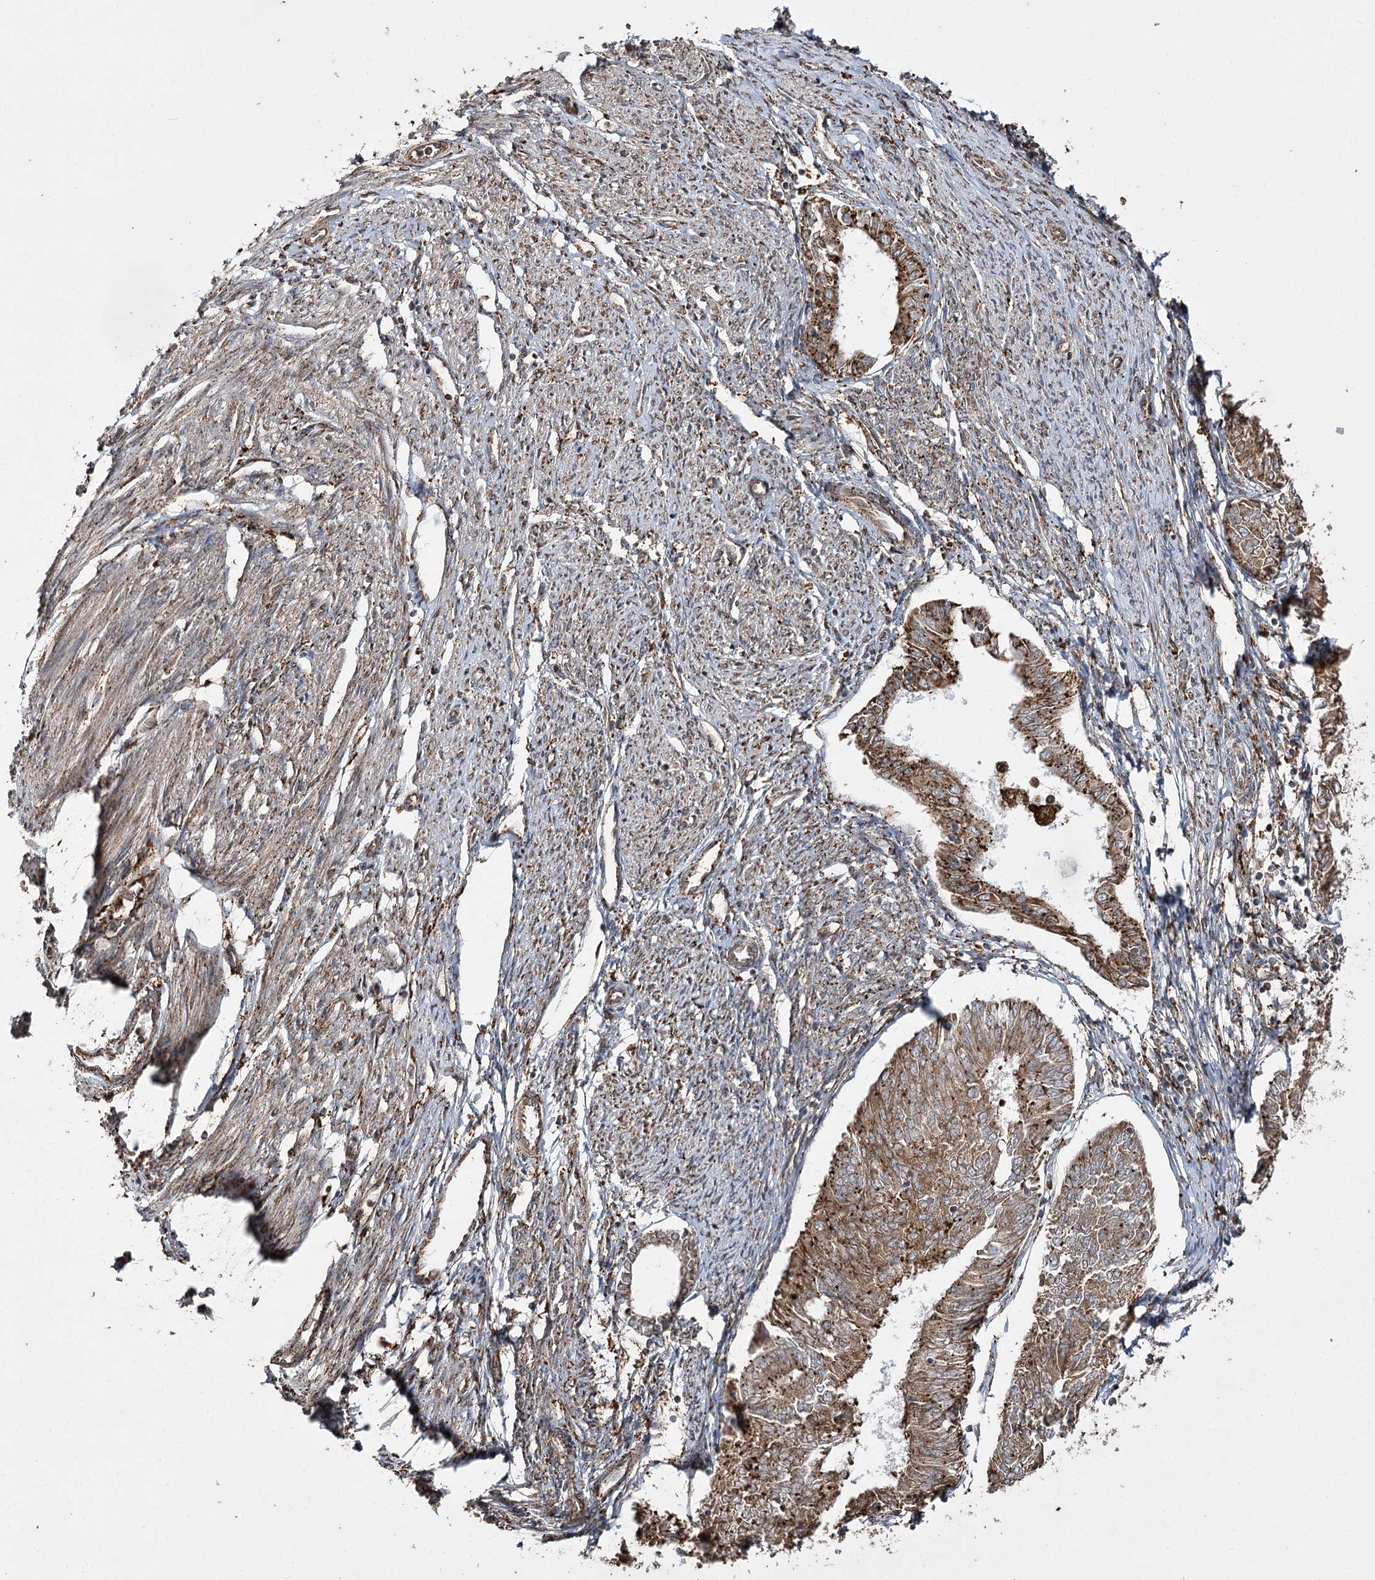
{"staining": {"intensity": "moderate", "quantity": ">75%", "location": "cytoplasmic/membranous"}, "tissue": "endometrial cancer", "cell_type": "Tumor cells", "image_type": "cancer", "snomed": [{"axis": "morphology", "description": "Adenocarcinoma, NOS"}, {"axis": "topography", "description": "Endometrium"}], "caption": "Adenocarcinoma (endometrial) was stained to show a protein in brown. There is medium levels of moderate cytoplasmic/membranous staining in approximately >75% of tumor cells. (Brightfield microscopy of DAB IHC at high magnification).", "gene": "FANCL", "patient": {"sex": "female", "age": 58}}